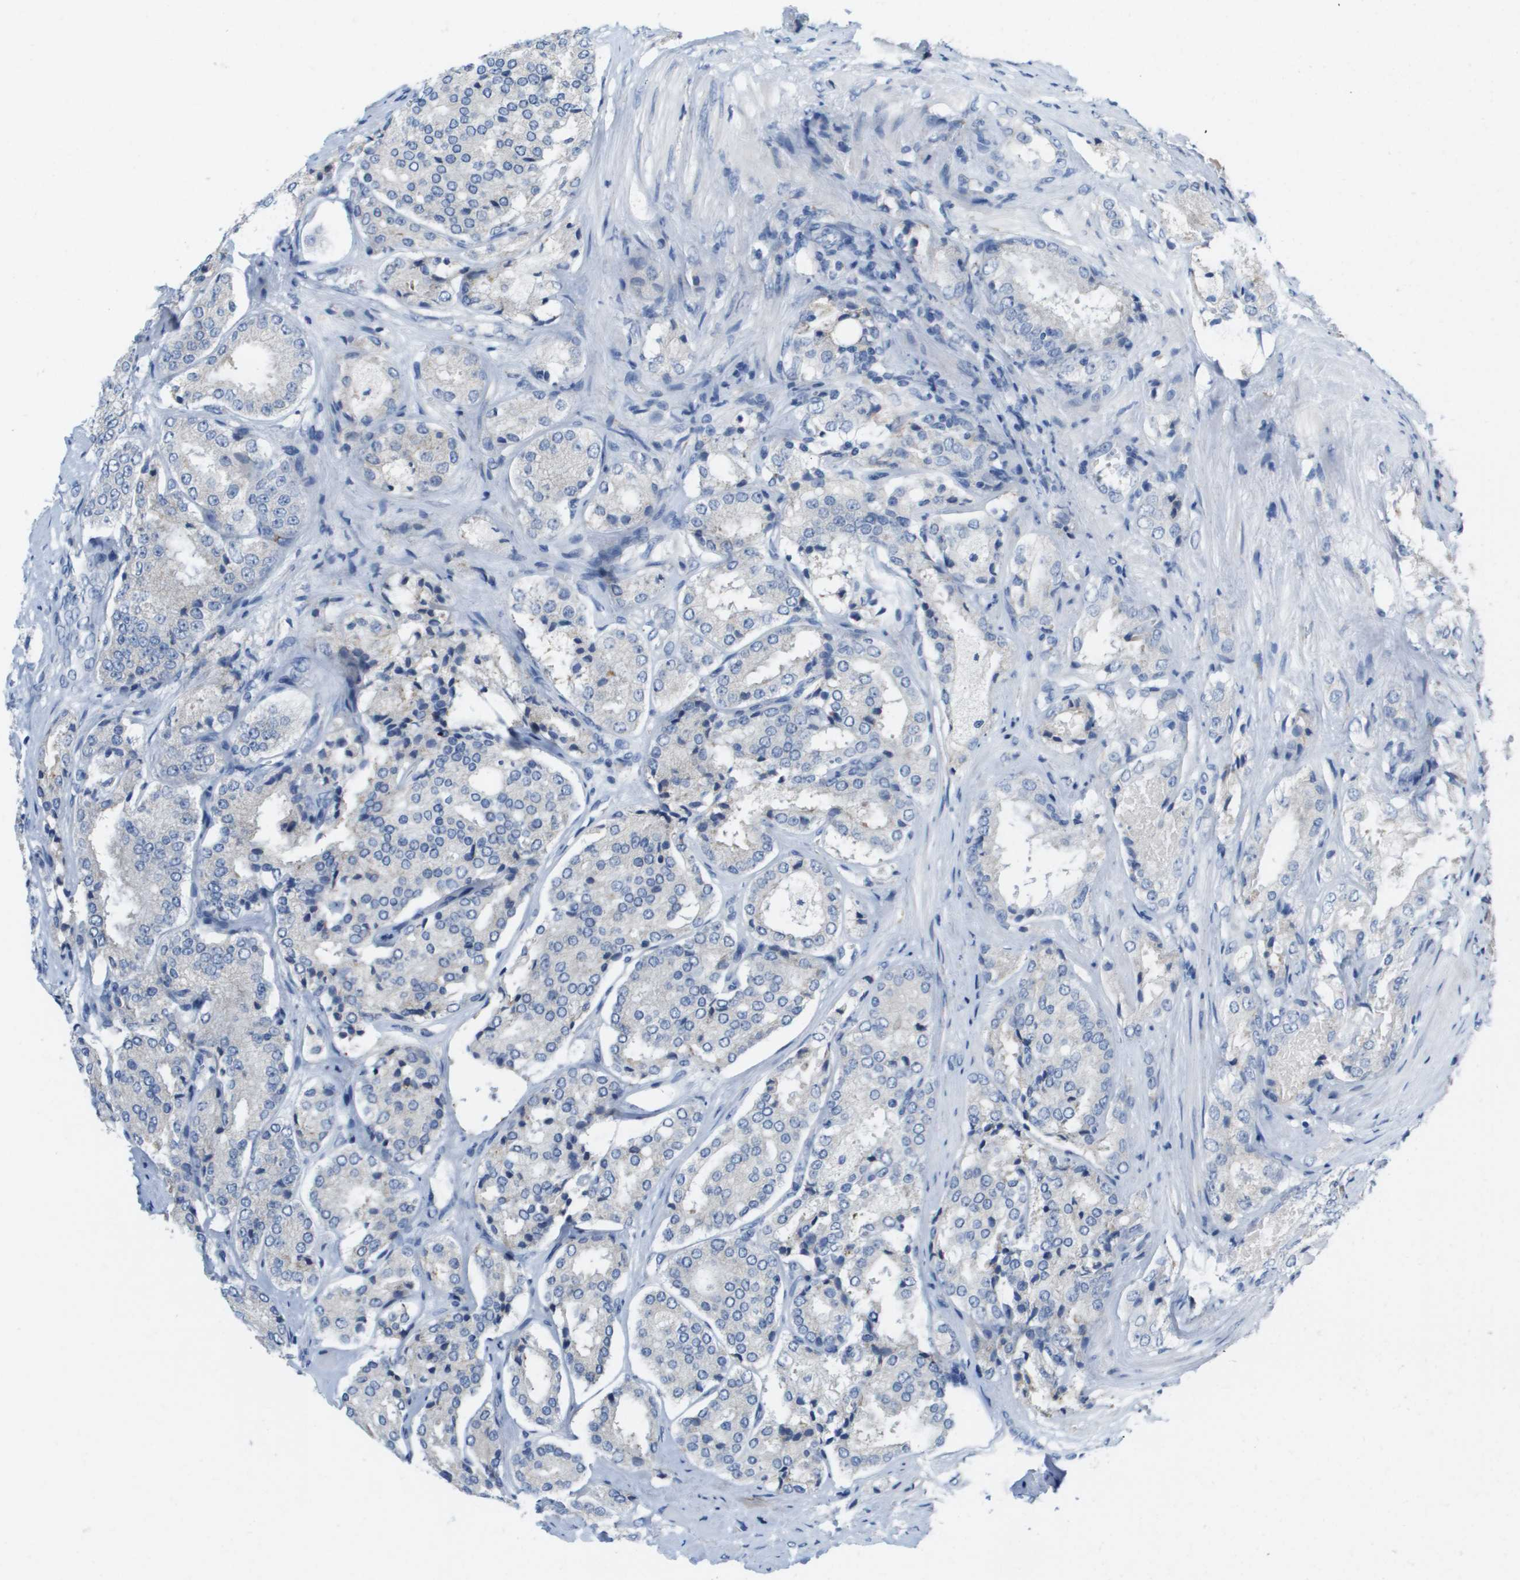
{"staining": {"intensity": "negative", "quantity": "none", "location": "none"}, "tissue": "prostate cancer", "cell_type": "Tumor cells", "image_type": "cancer", "snomed": [{"axis": "morphology", "description": "Adenocarcinoma, High grade"}, {"axis": "topography", "description": "Prostate"}], "caption": "Histopathology image shows no significant protein expression in tumor cells of prostate adenocarcinoma (high-grade). (DAB (3,3'-diaminobenzidine) immunohistochemistry (IHC), high magnification).", "gene": "CD3G", "patient": {"sex": "male", "age": 65}}